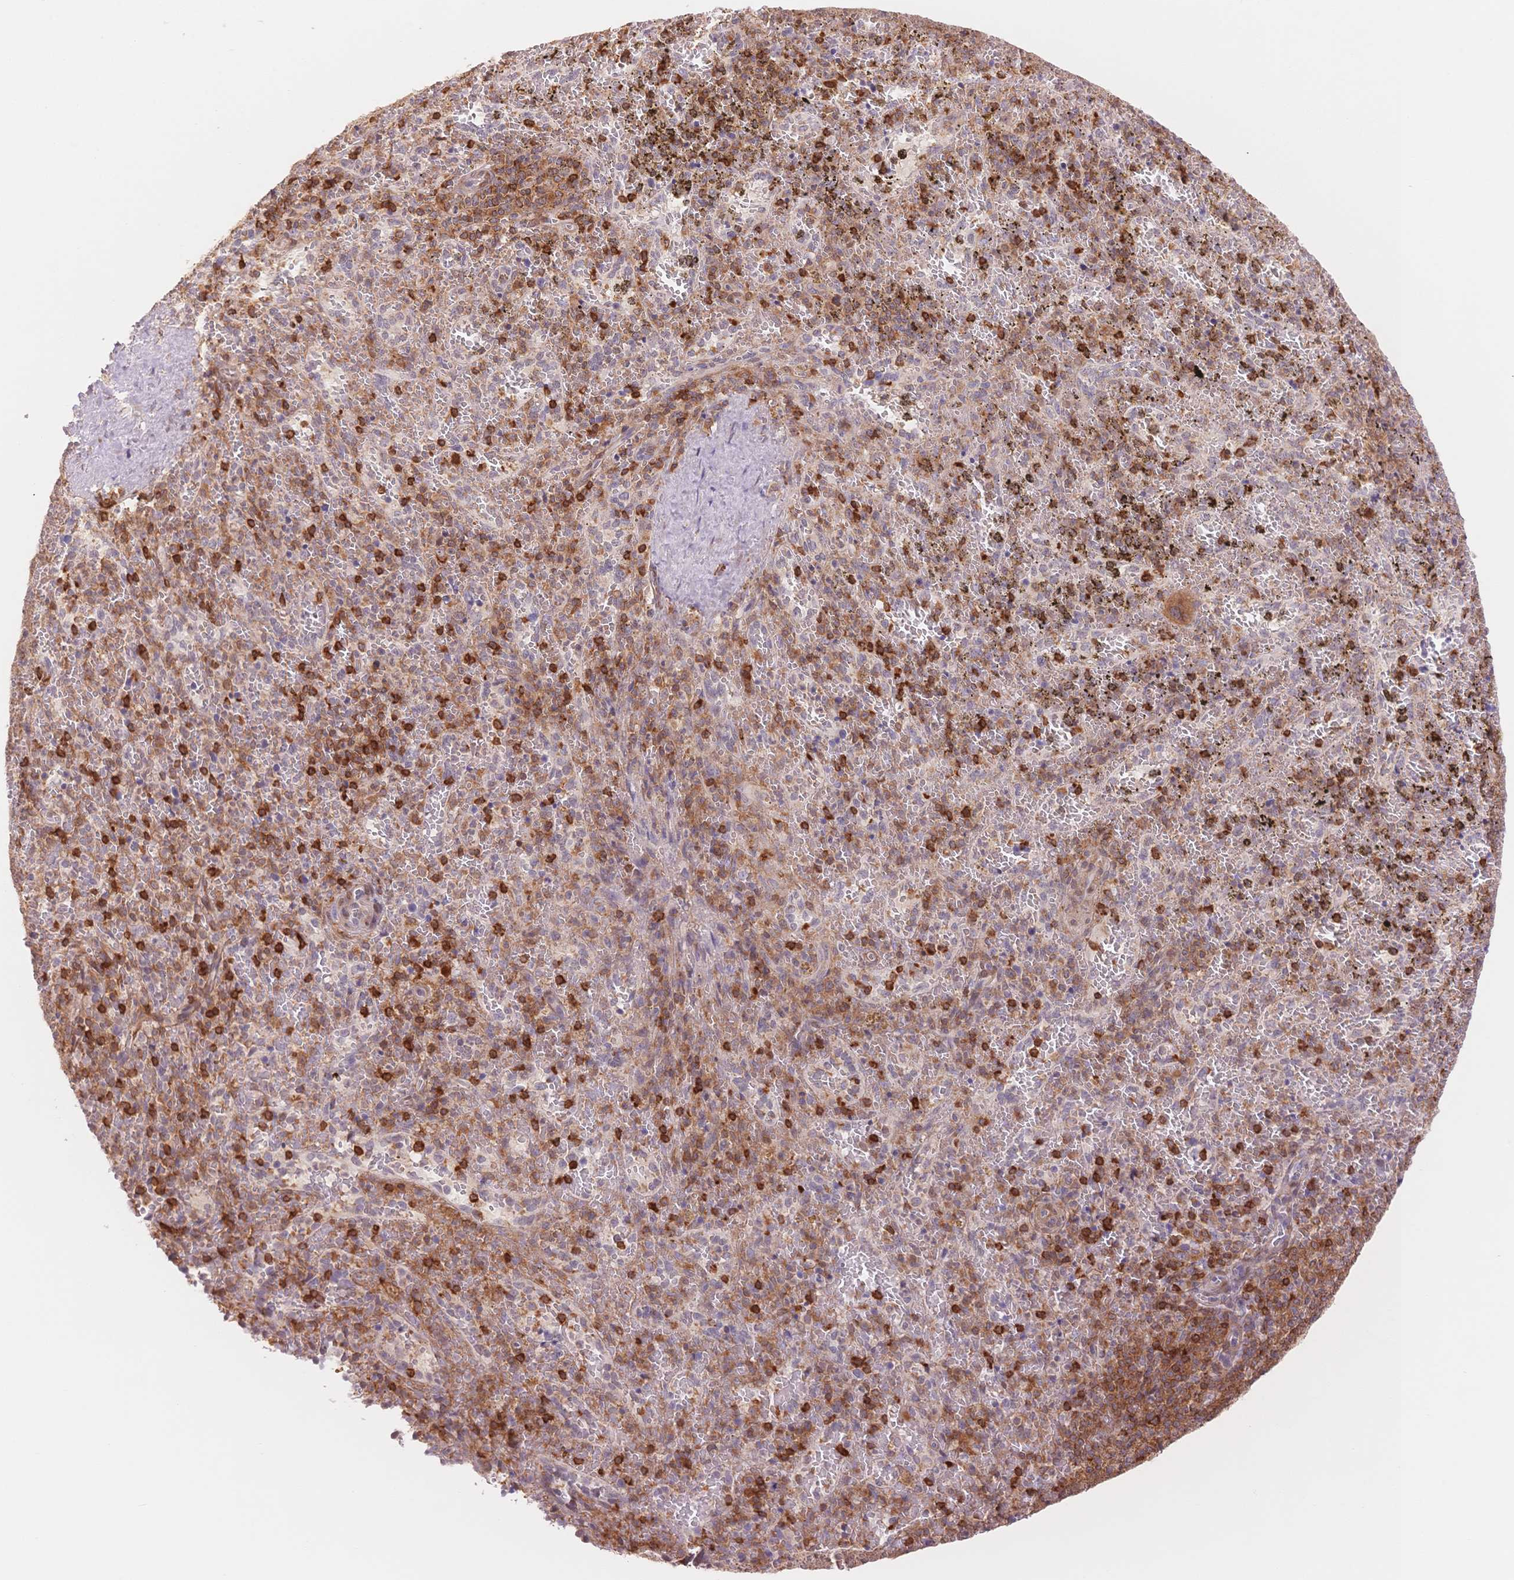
{"staining": {"intensity": "strong", "quantity": "<25%", "location": "cytoplasmic/membranous"}, "tissue": "spleen", "cell_type": "Cells in red pulp", "image_type": "normal", "snomed": [{"axis": "morphology", "description": "Normal tissue, NOS"}, {"axis": "topography", "description": "Spleen"}], "caption": "Immunohistochemical staining of normal human spleen displays <25% levels of strong cytoplasmic/membranous protein staining in about <25% of cells in red pulp.", "gene": "STK39", "patient": {"sex": "female", "age": 50}}